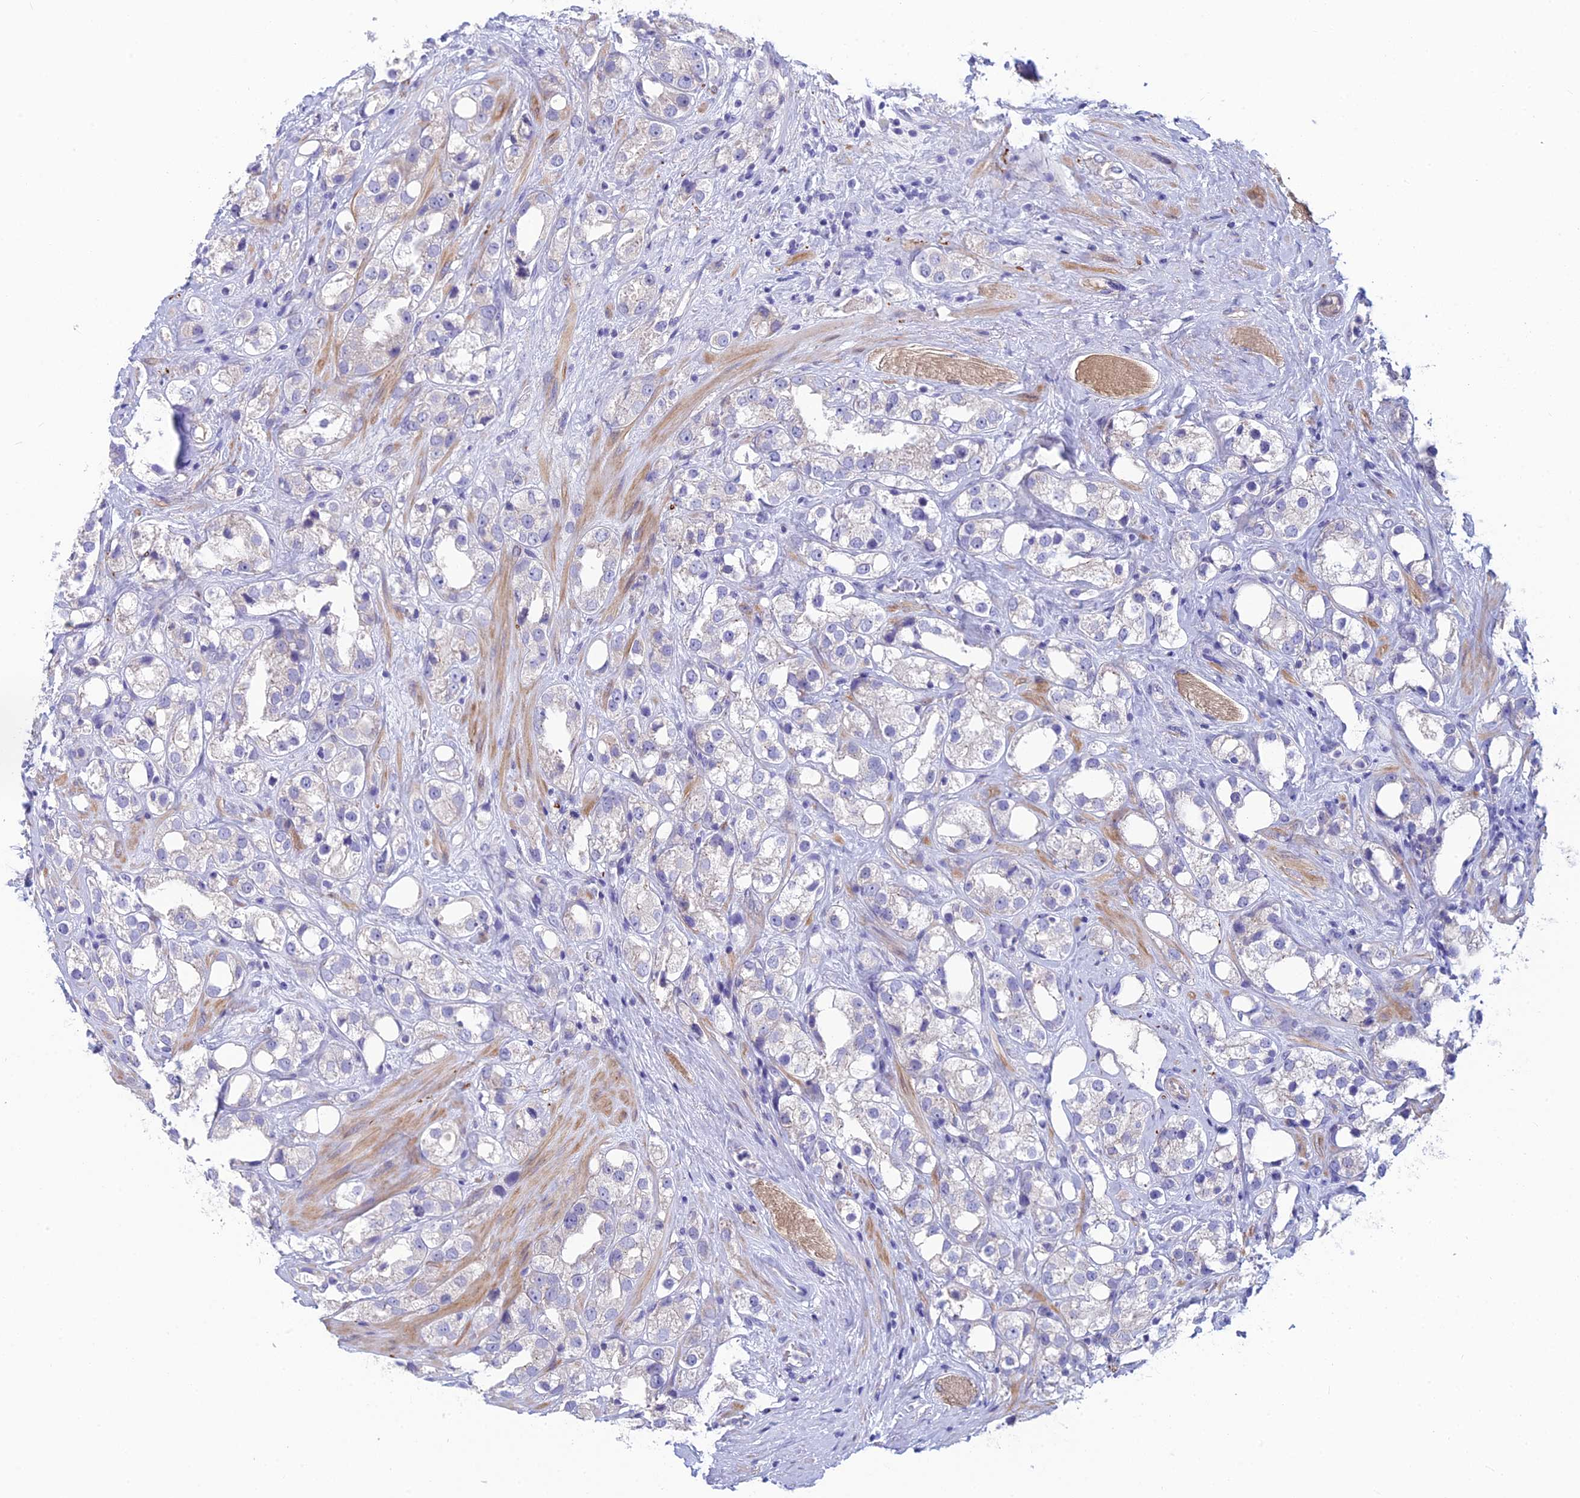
{"staining": {"intensity": "negative", "quantity": "none", "location": "none"}, "tissue": "prostate cancer", "cell_type": "Tumor cells", "image_type": "cancer", "snomed": [{"axis": "morphology", "description": "Adenocarcinoma, NOS"}, {"axis": "topography", "description": "Prostate"}], "caption": "Tumor cells are negative for protein expression in human prostate cancer. The staining is performed using DAB (3,3'-diaminobenzidine) brown chromogen with nuclei counter-stained in using hematoxylin.", "gene": "XPO7", "patient": {"sex": "male", "age": 79}}